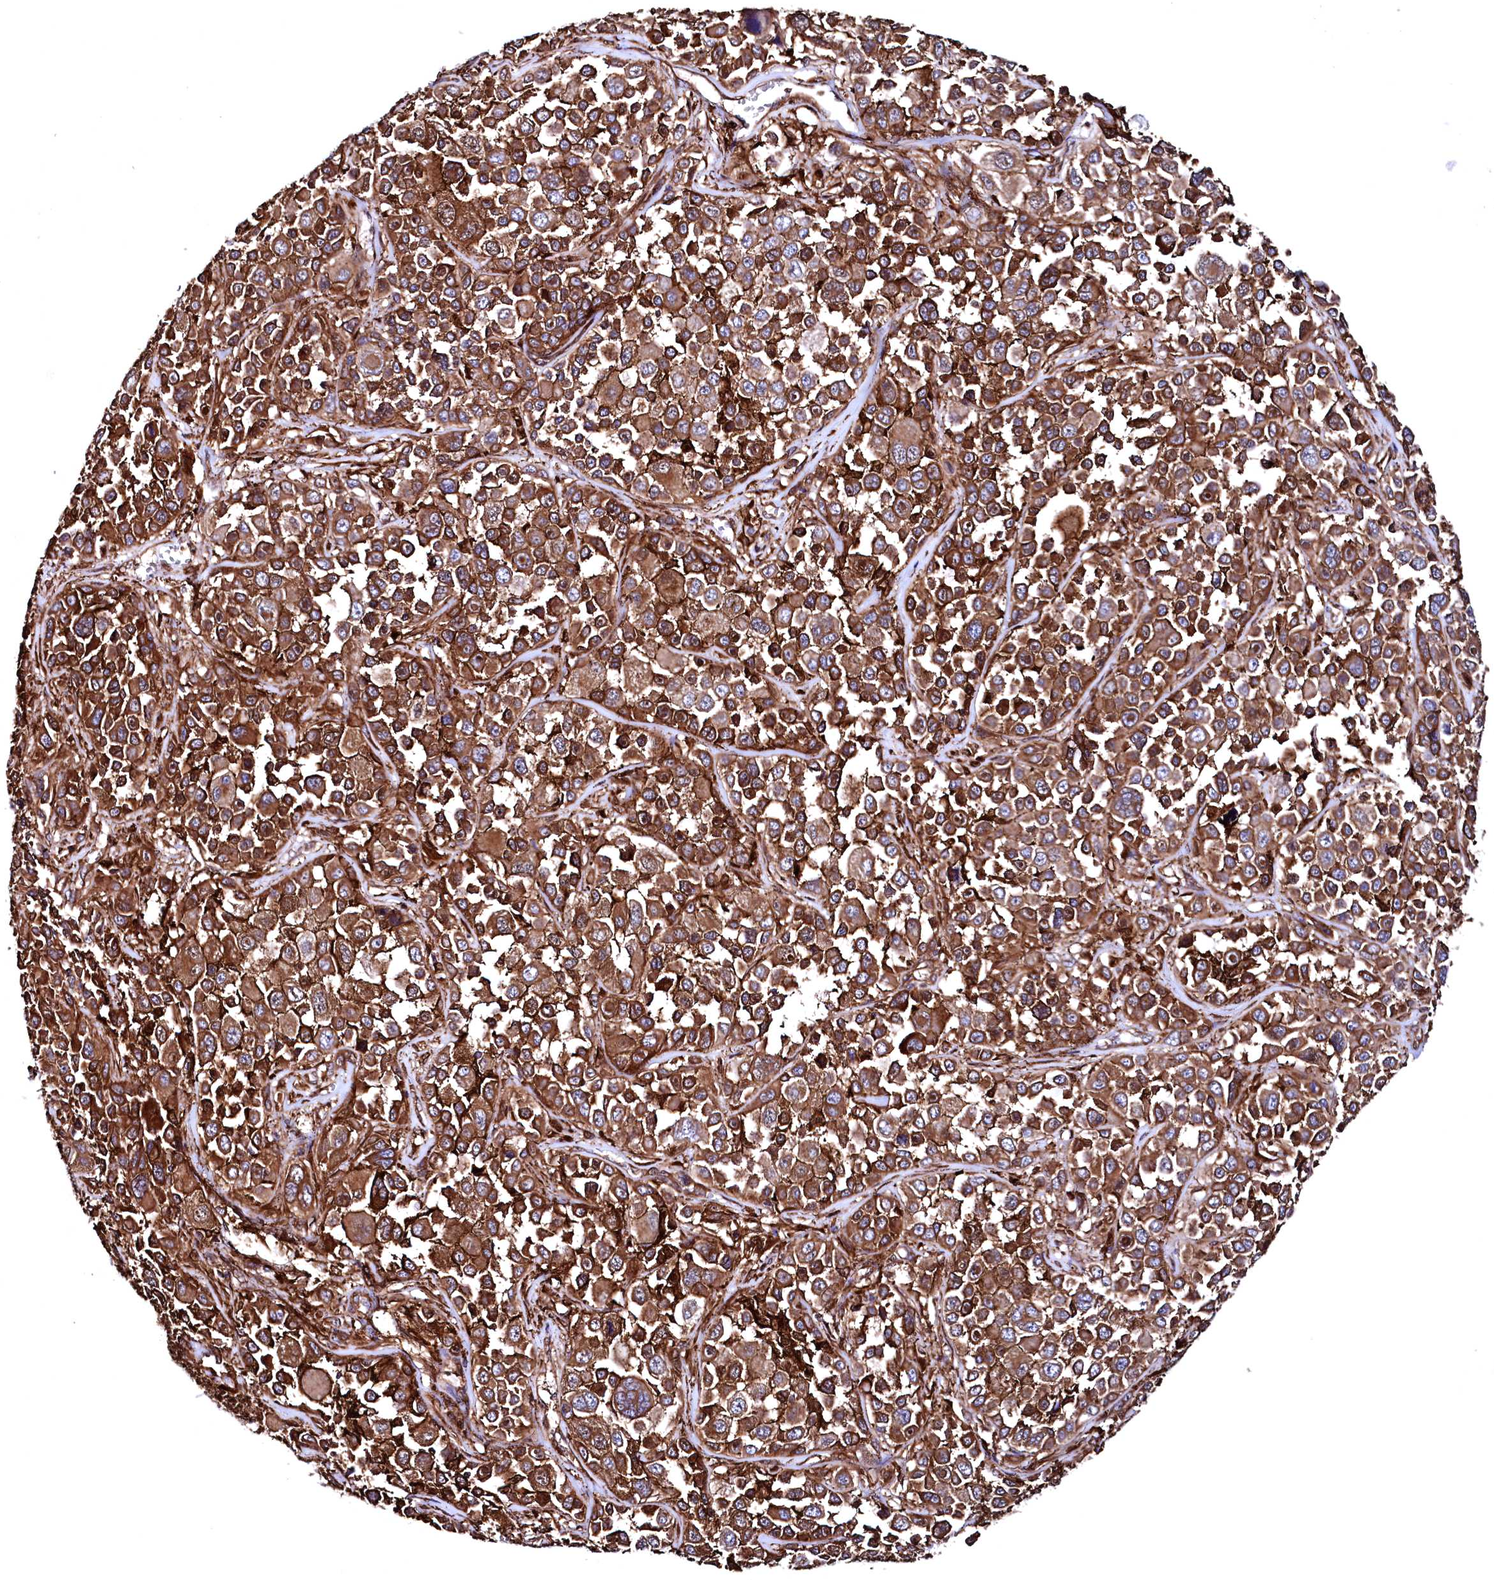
{"staining": {"intensity": "strong", "quantity": ">75%", "location": "cytoplasmic/membranous"}, "tissue": "melanoma", "cell_type": "Tumor cells", "image_type": "cancer", "snomed": [{"axis": "morphology", "description": "Malignant melanoma, NOS"}, {"axis": "topography", "description": "Skin of trunk"}], "caption": "Immunohistochemical staining of malignant melanoma shows high levels of strong cytoplasmic/membranous positivity in approximately >75% of tumor cells.", "gene": "STAMBPL1", "patient": {"sex": "male", "age": 71}}